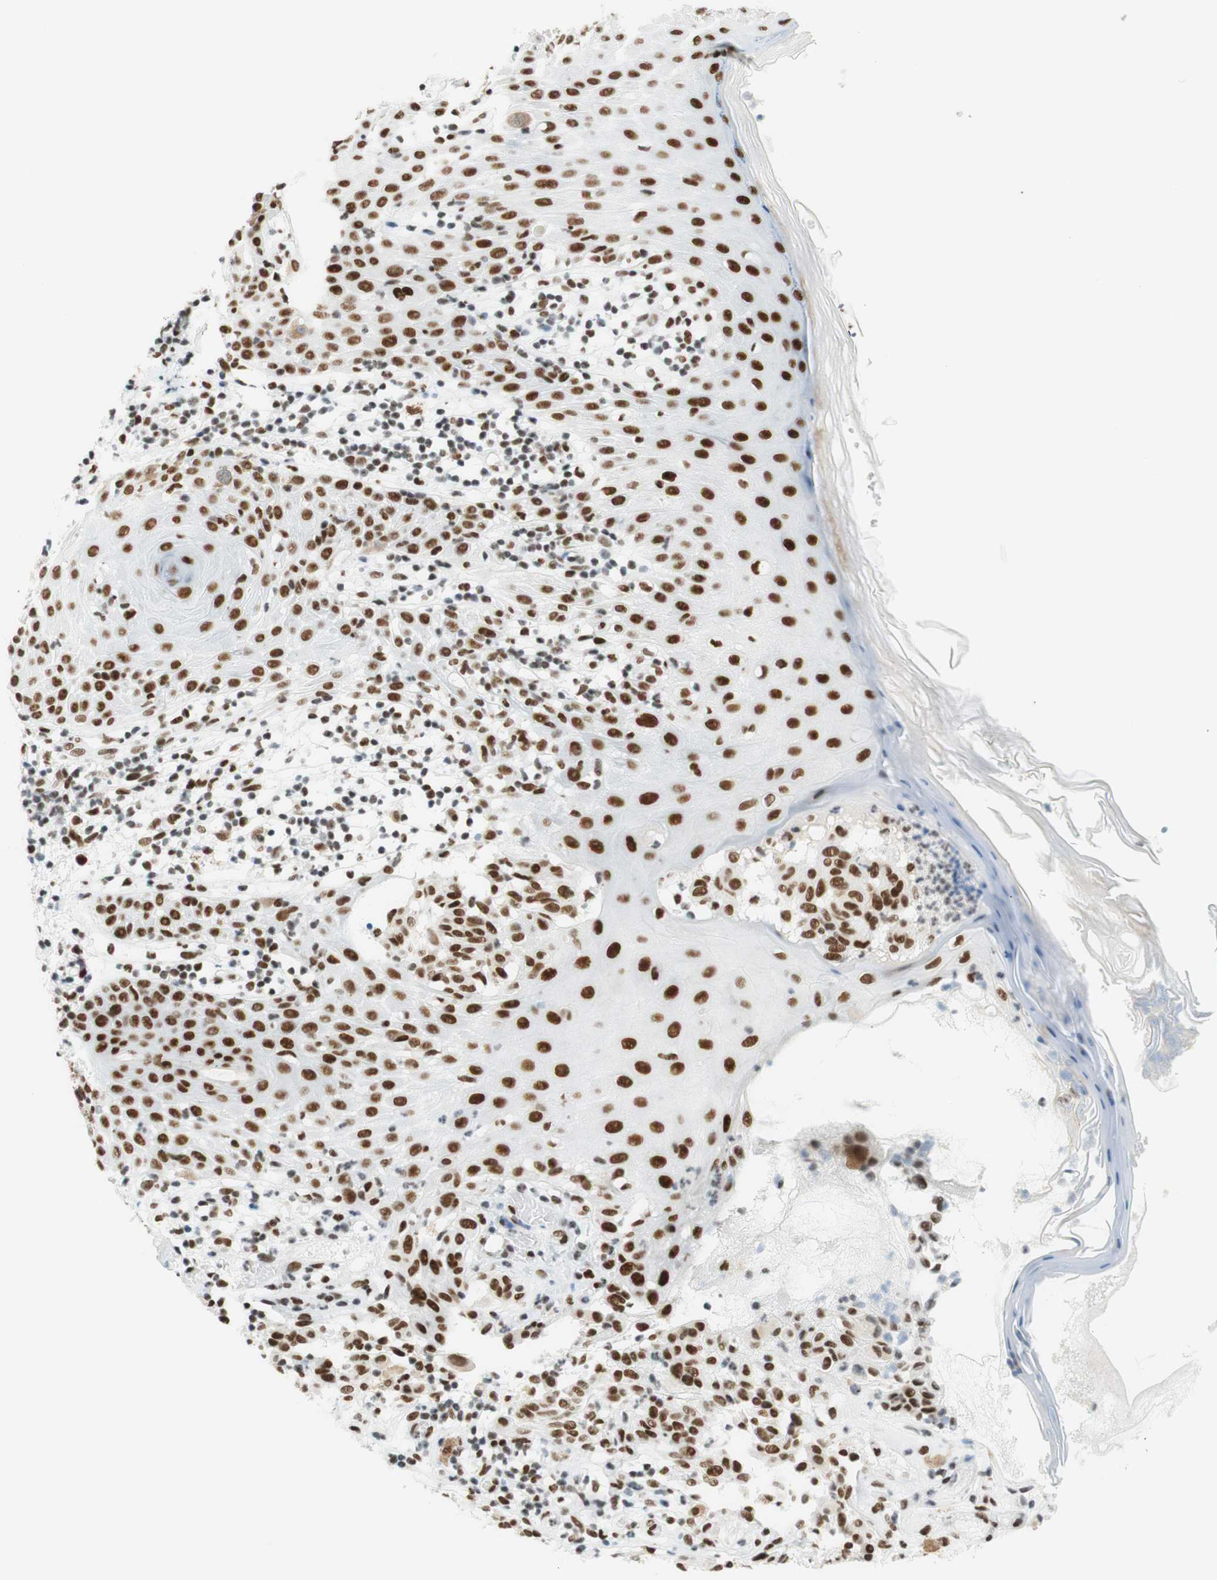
{"staining": {"intensity": "moderate", "quantity": ">75%", "location": "nuclear"}, "tissue": "melanoma", "cell_type": "Tumor cells", "image_type": "cancer", "snomed": [{"axis": "morphology", "description": "Malignant melanoma, NOS"}, {"axis": "topography", "description": "Skin"}], "caption": "Immunohistochemistry image of neoplastic tissue: human malignant melanoma stained using immunohistochemistry displays medium levels of moderate protein expression localized specifically in the nuclear of tumor cells, appearing as a nuclear brown color.", "gene": "RNF20", "patient": {"sex": "female", "age": 46}}